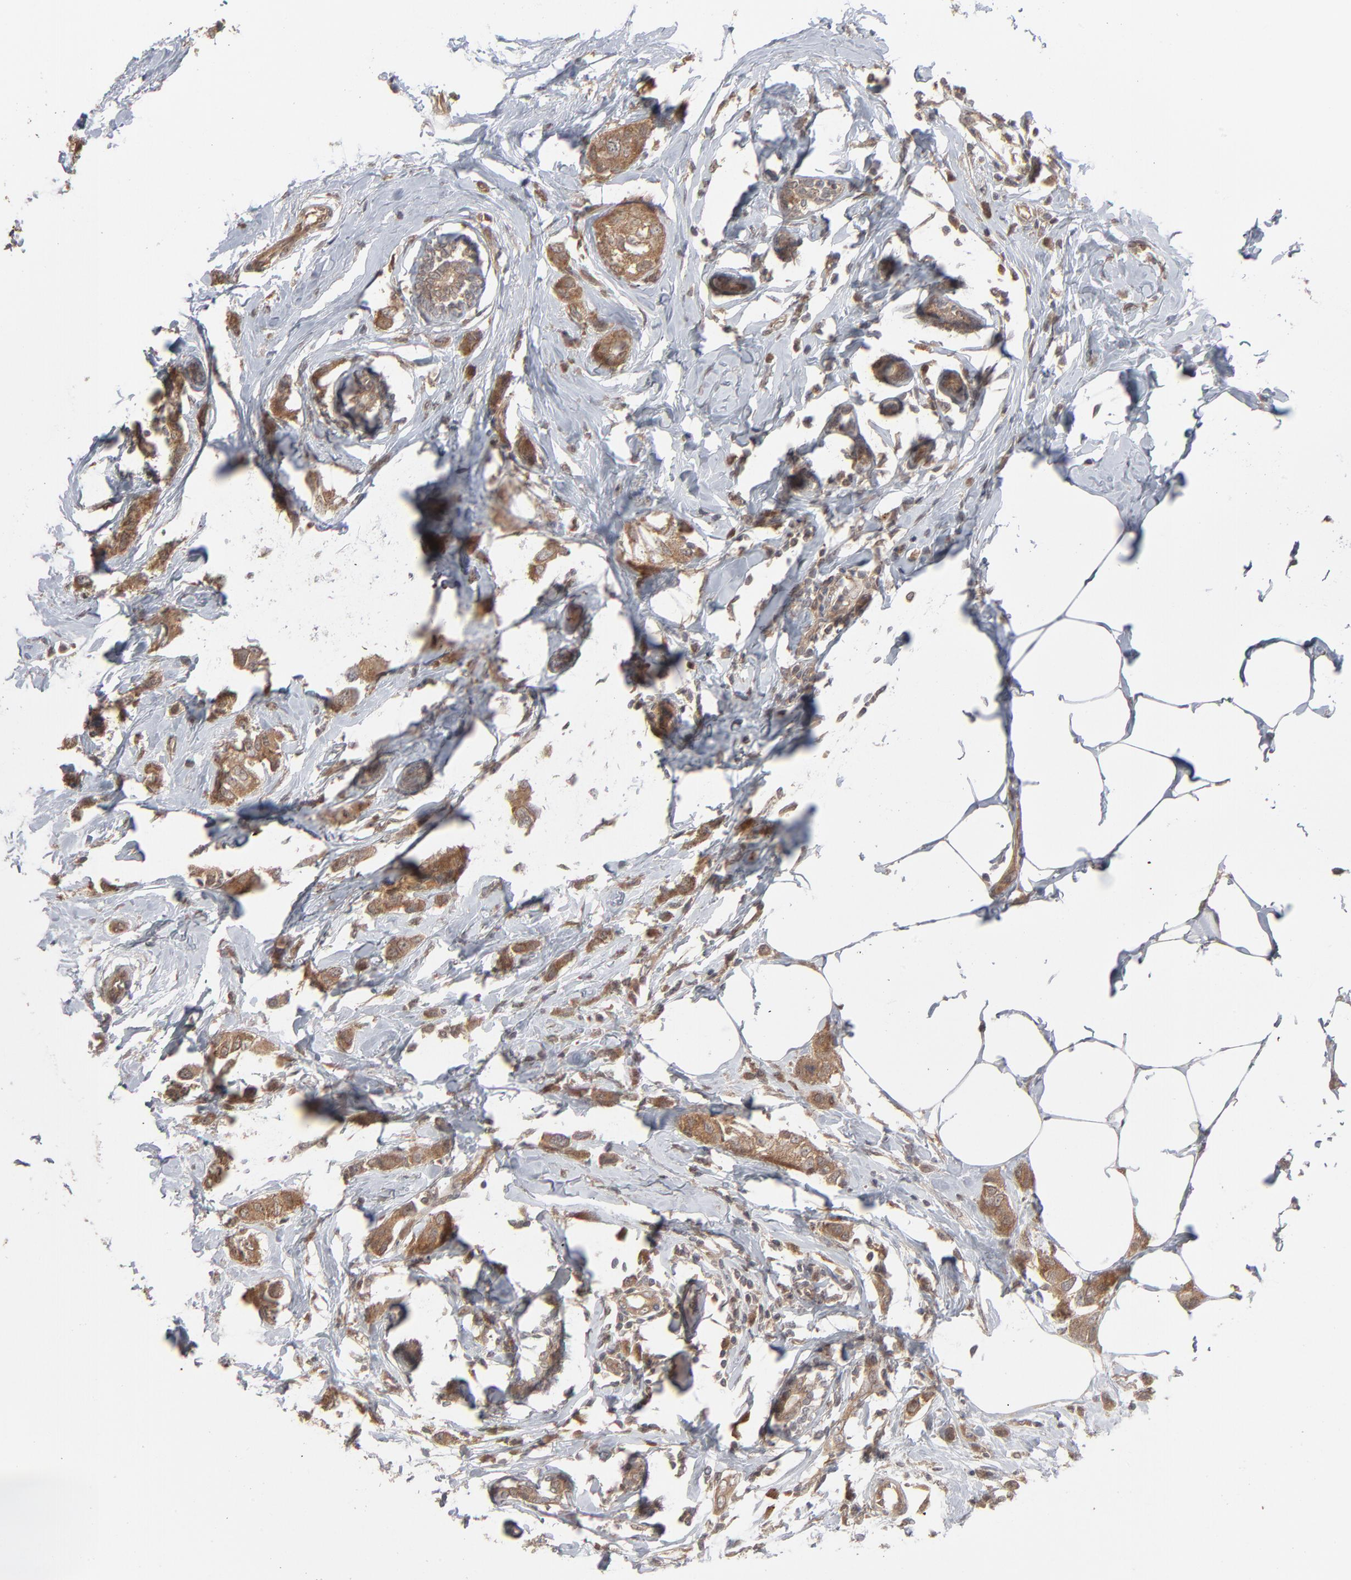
{"staining": {"intensity": "moderate", "quantity": ">75%", "location": "cytoplasmic/membranous"}, "tissue": "breast cancer", "cell_type": "Tumor cells", "image_type": "cancer", "snomed": [{"axis": "morphology", "description": "Normal tissue, NOS"}, {"axis": "morphology", "description": "Duct carcinoma"}, {"axis": "topography", "description": "Breast"}], "caption": "An IHC micrograph of neoplastic tissue is shown. Protein staining in brown highlights moderate cytoplasmic/membranous positivity in breast cancer within tumor cells. (Stains: DAB in brown, nuclei in blue, Microscopy: brightfield microscopy at high magnification).", "gene": "SCFD1", "patient": {"sex": "female", "age": 50}}